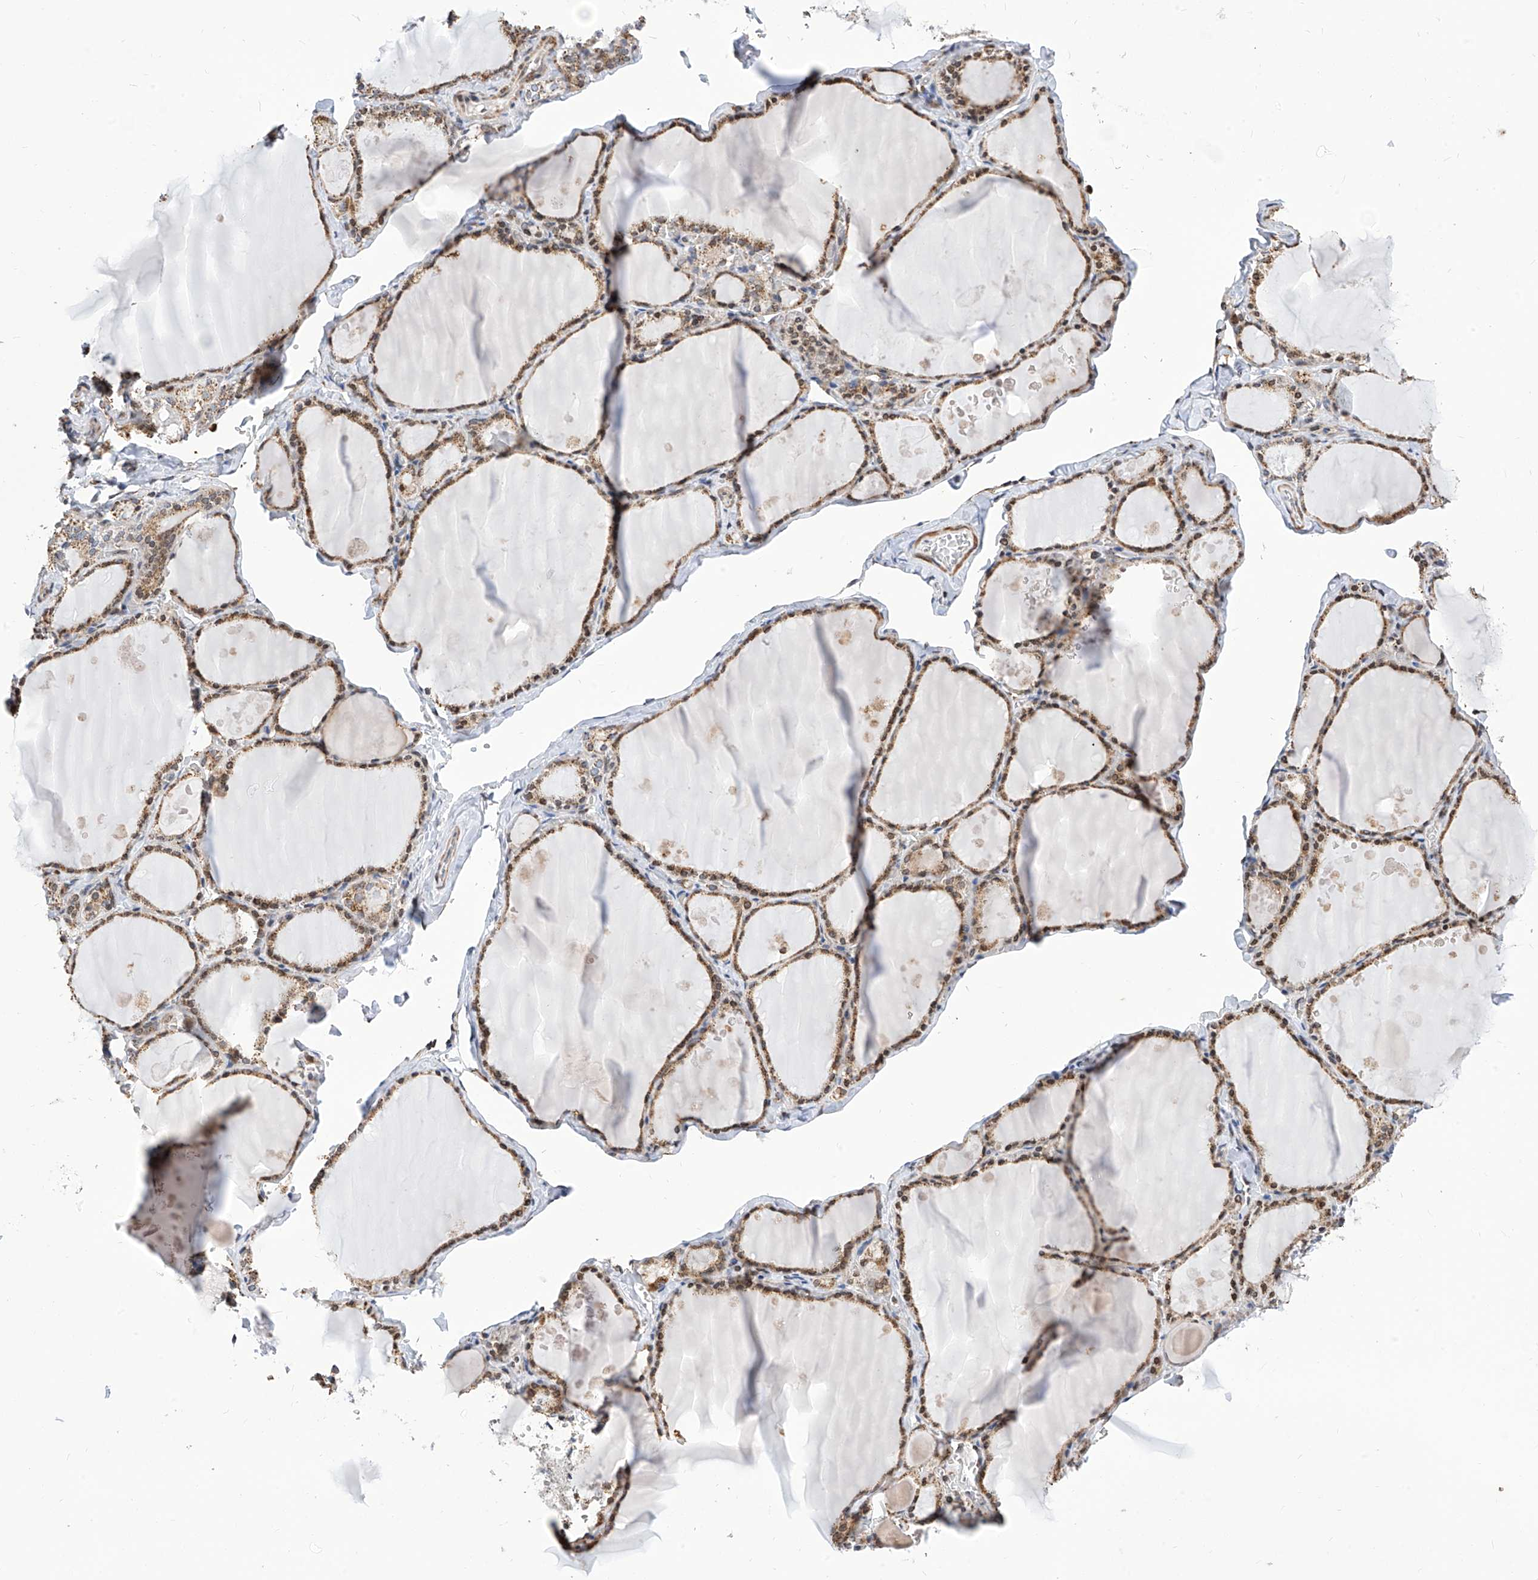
{"staining": {"intensity": "moderate", "quantity": ">75%", "location": "cytoplasmic/membranous"}, "tissue": "thyroid gland", "cell_type": "Glandular cells", "image_type": "normal", "snomed": [{"axis": "morphology", "description": "Normal tissue, NOS"}, {"axis": "topography", "description": "Thyroid gland"}], "caption": "The micrograph exhibits a brown stain indicating the presence of a protein in the cytoplasmic/membranous of glandular cells in thyroid gland. (DAB (3,3'-diaminobenzidine) IHC with brightfield microscopy, high magnification).", "gene": "TTLL8", "patient": {"sex": "male", "age": 56}}